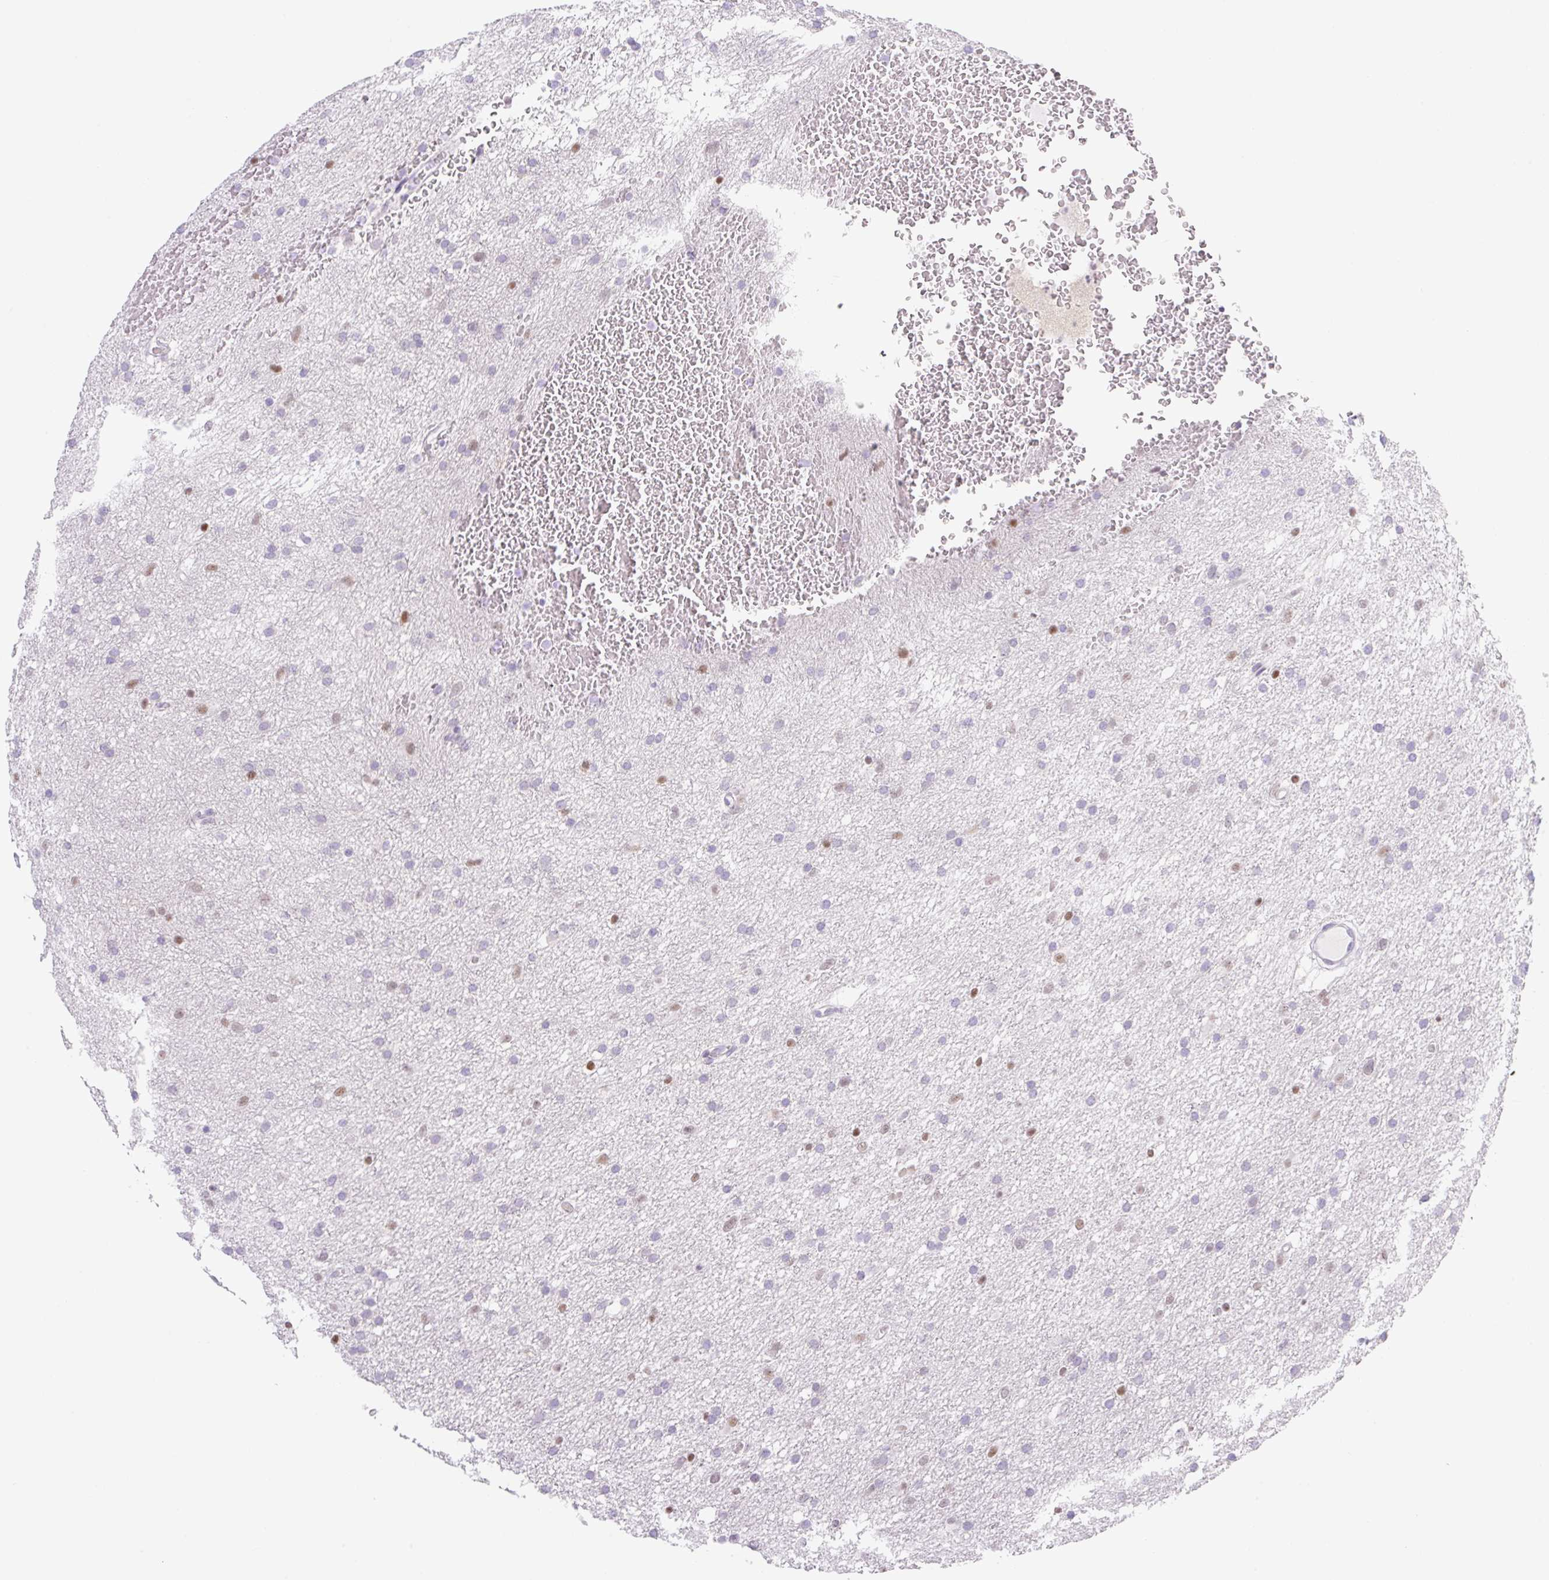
{"staining": {"intensity": "weak", "quantity": "<25%", "location": "nuclear"}, "tissue": "glioma", "cell_type": "Tumor cells", "image_type": "cancer", "snomed": [{"axis": "morphology", "description": "Glioma, malignant, High grade"}, {"axis": "topography", "description": "Cerebral cortex"}], "caption": "DAB immunohistochemical staining of malignant glioma (high-grade) shows no significant expression in tumor cells.", "gene": "TLE3", "patient": {"sex": "female", "age": 36}}